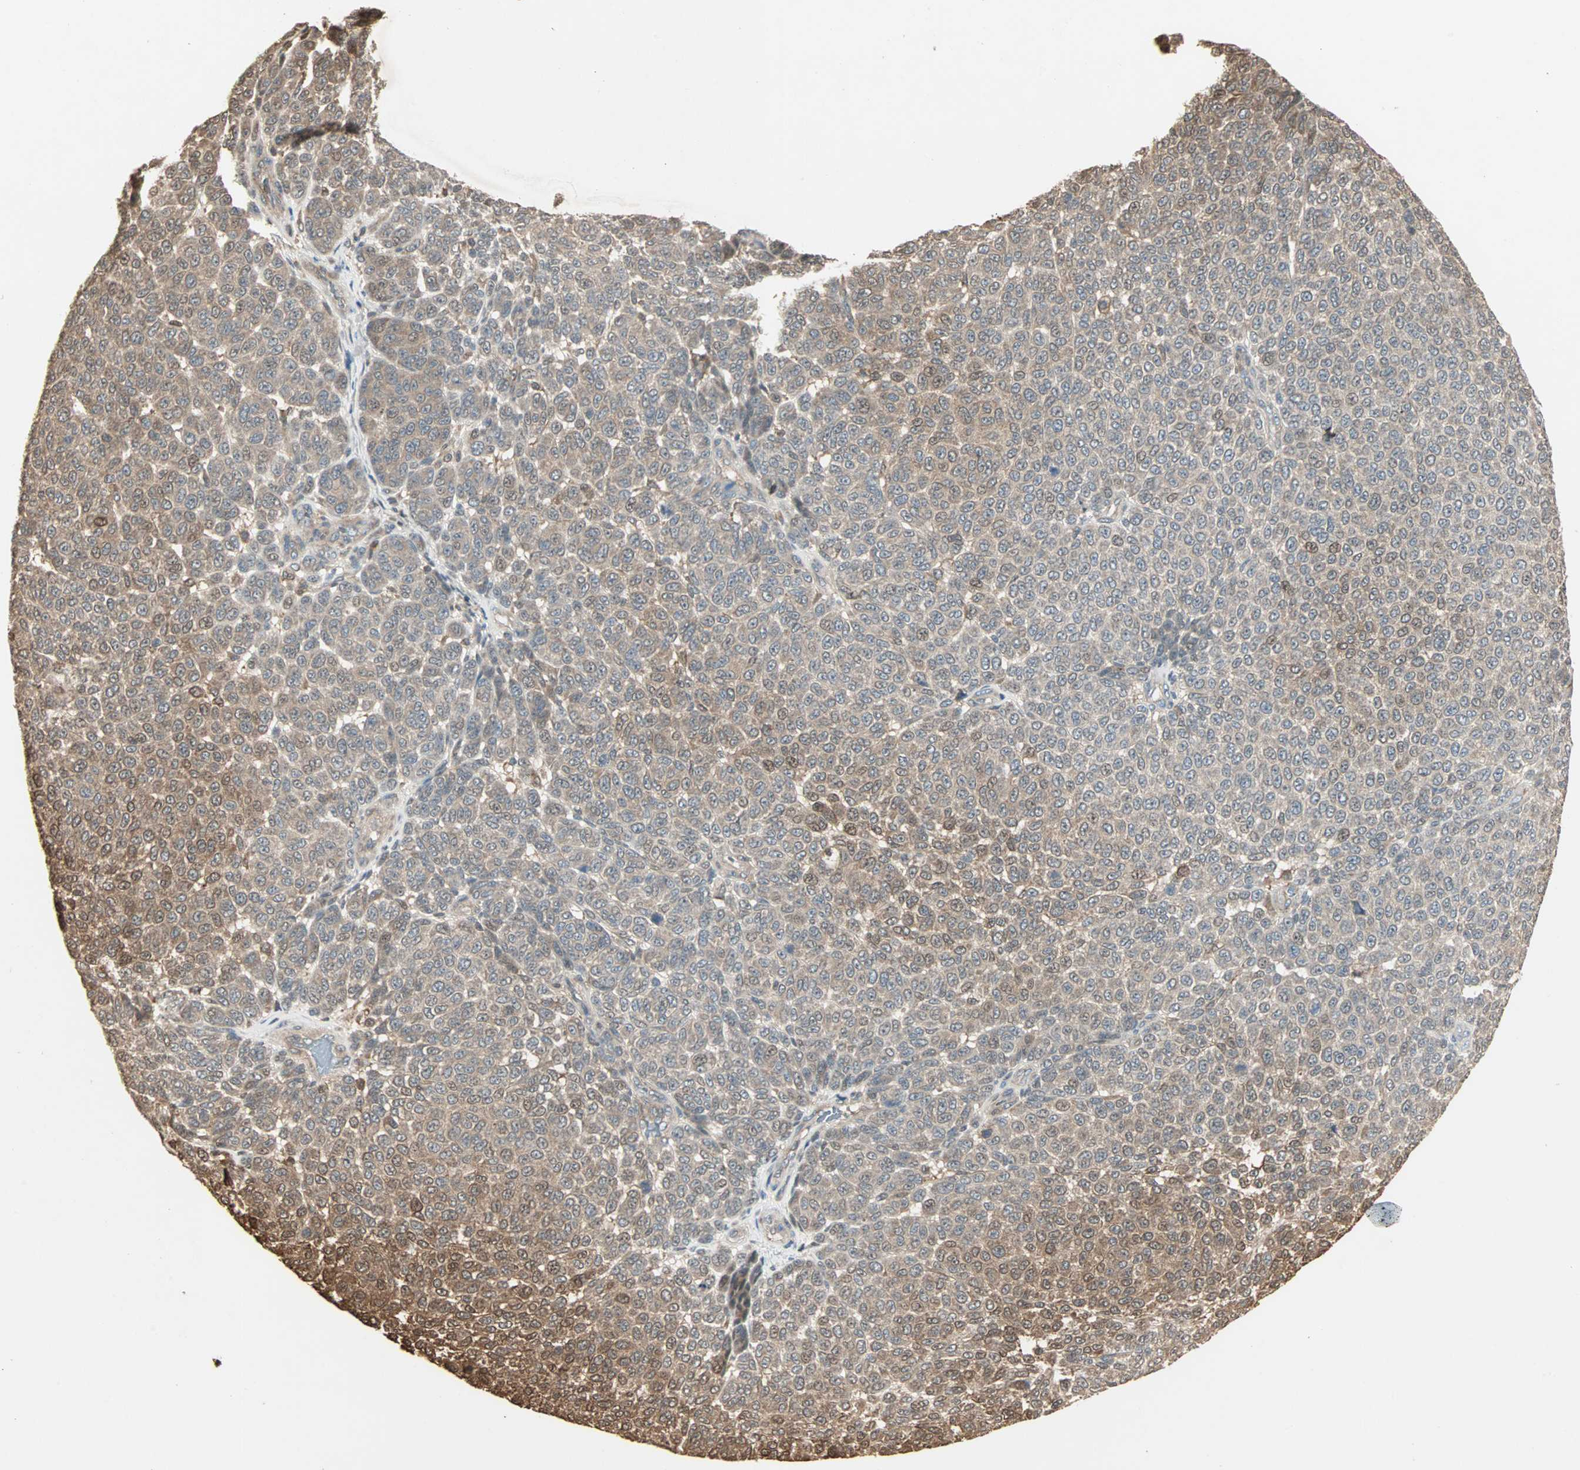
{"staining": {"intensity": "moderate", "quantity": ">75%", "location": "cytoplasmic/membranous,nuclear"}, "tissue": "melanoma", "cell_type": "Tumor cells", "image_type": "cancer", "snomed": [{"axis": "morphology", "description": "Malignant melanoma, NOS"}, {"axis": "topography", "description": "Skin"}], "caption": "Moderate cytoplasmic/membranous and nuclear protein positivity is identified in approximately >75% of tumor cells in malignant melanoma.", "gene": "DRG2", "patient": {"sex": "male", "age": 59}}